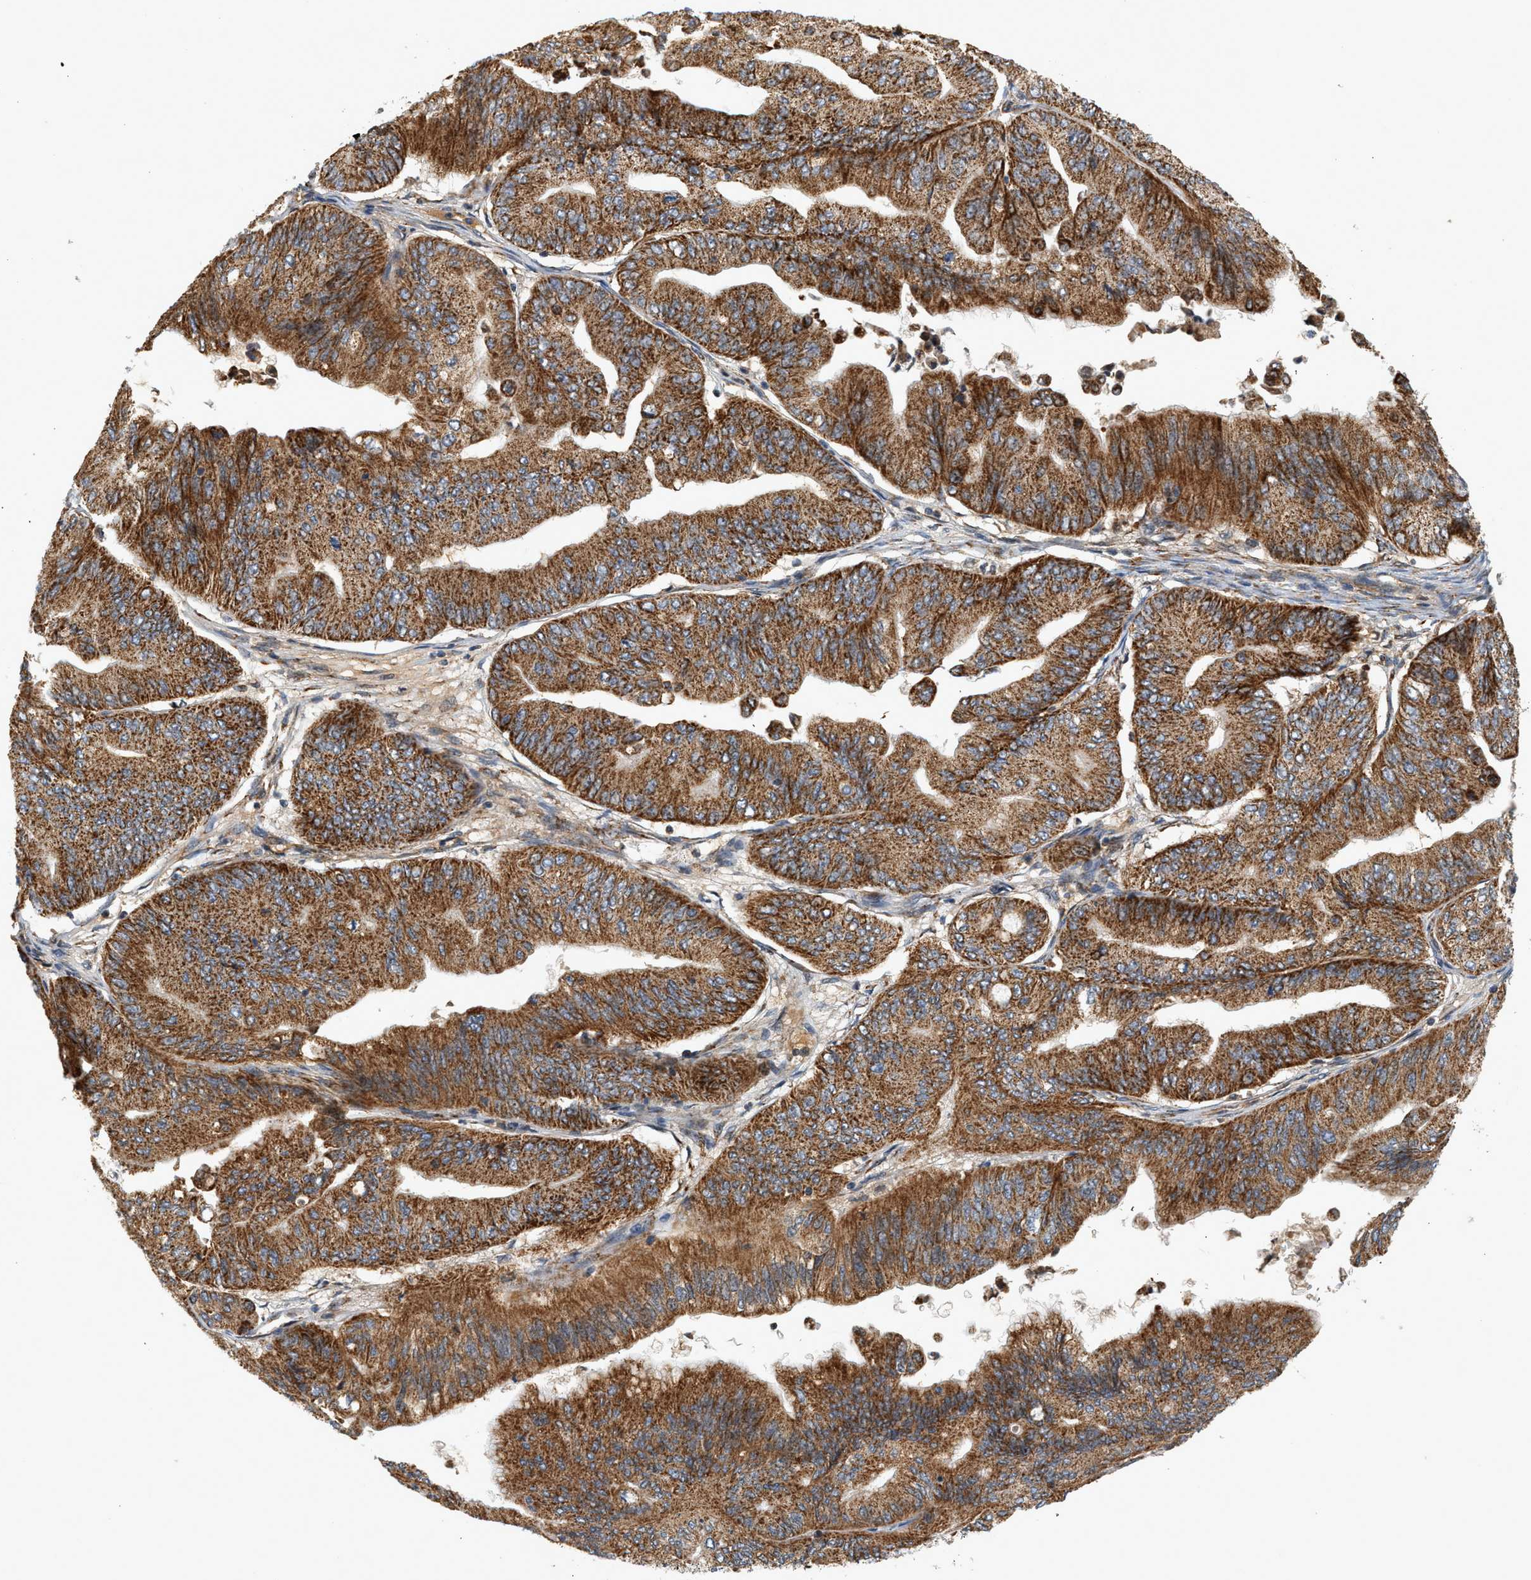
{"staining": {"intensity": "strong", "quantity": ">75%", "location": "cytoplasmic/membranous"}, "tissue": "ovarian cancer", "cell_type": "Tumor cells", "image_type": "cancer", "snomed": [{"axis": "morphology", "description": "Cystadenocarcinoma, mucinous, NOS"}, {"axis": "topography", "description": "Ovary"}], "caption": "Tumor cells demonstrate high levels of strong cytoplasmic/membranous positivity in about >75% of cells in human mucinous cystadenocarcinoma (ovarian). (IHC, brightfield microscopy, high magnification).", "gene": "MCU", "patient": {"sex": "female", "age": 61}}